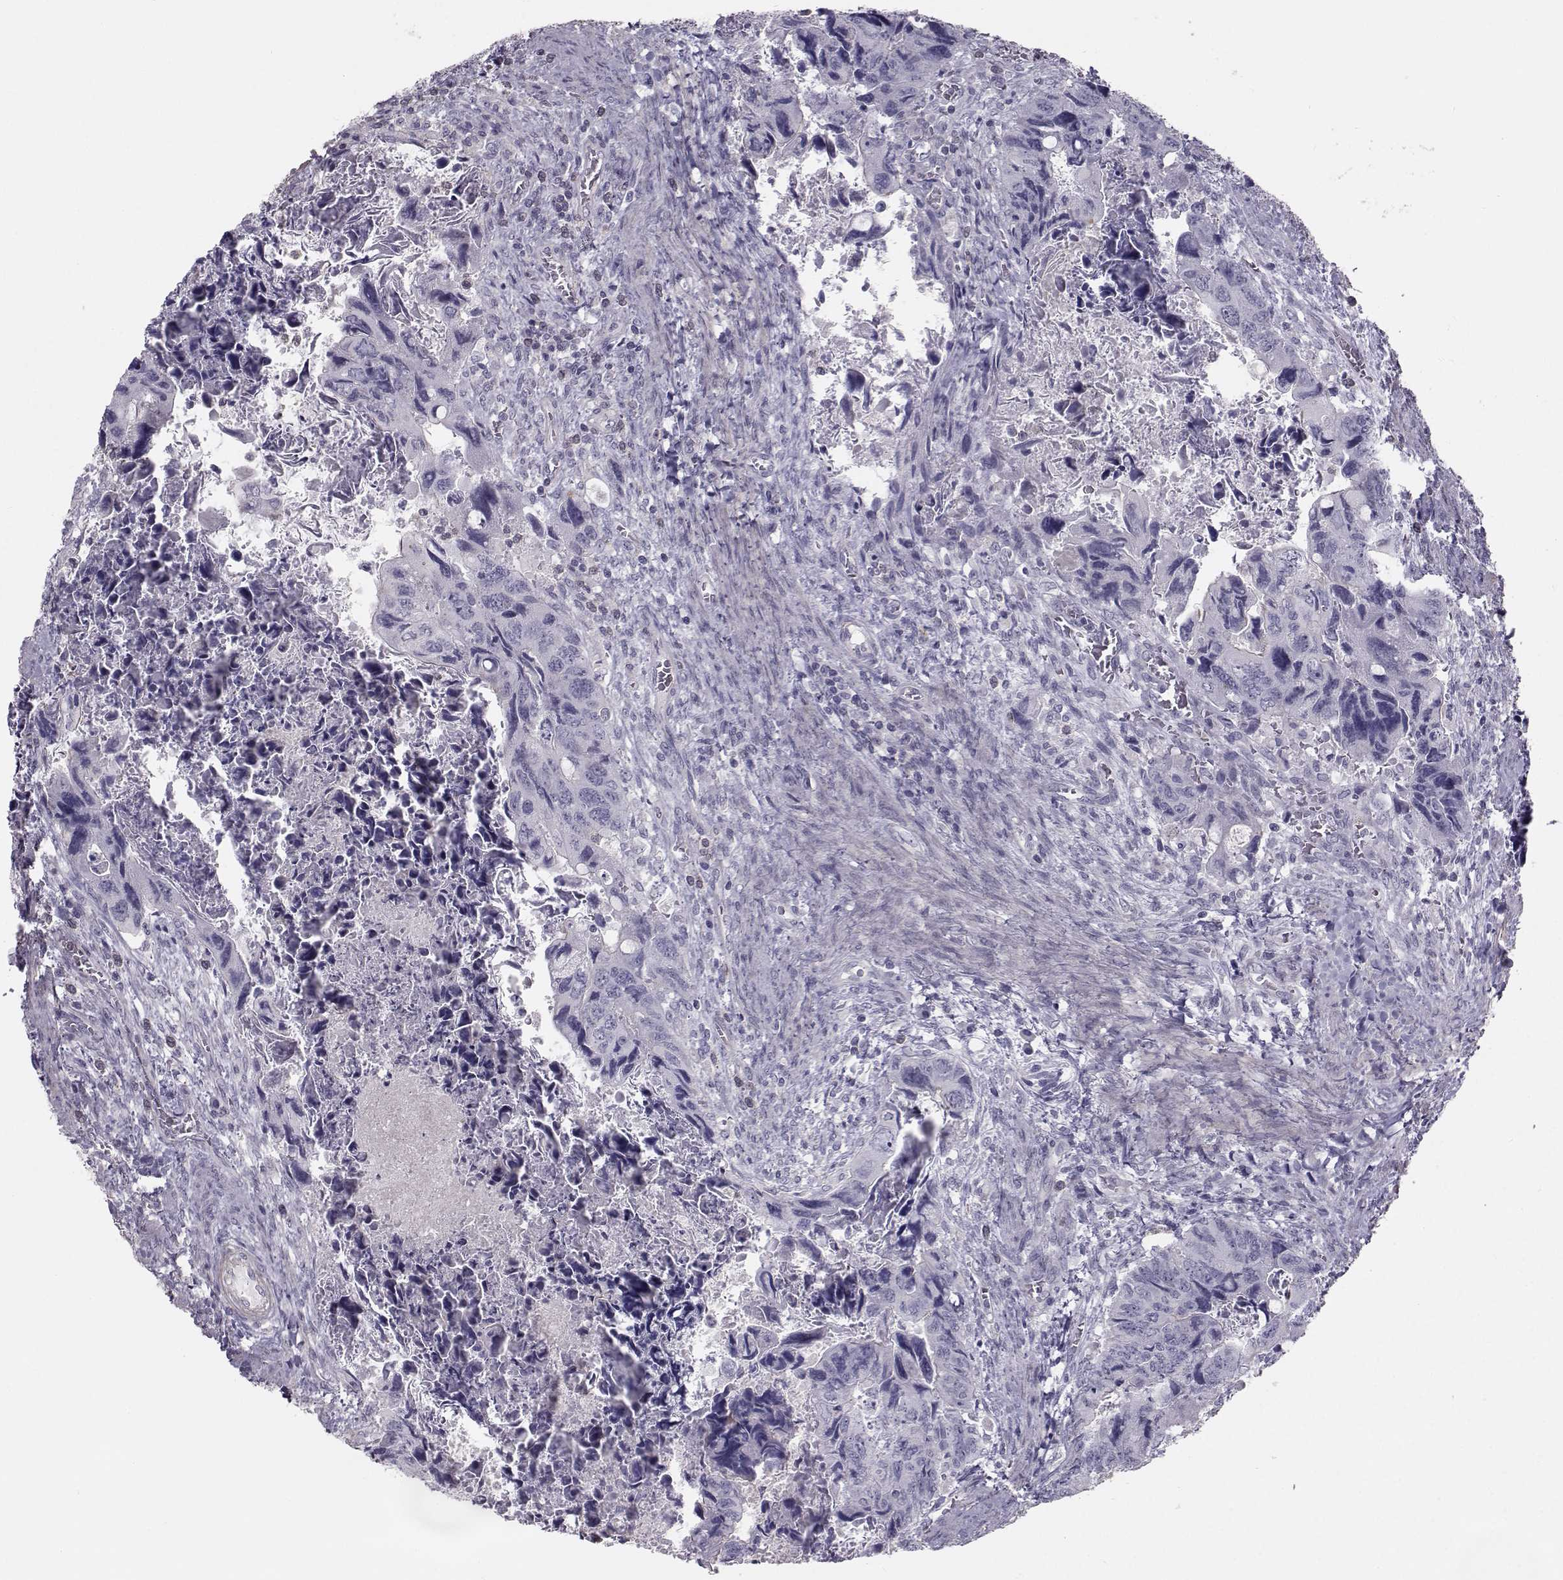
{"staining": {"intensity": "negative", "quantity": "none", "location": "none"}, "tissue": "colorectal cancer", "cell_type": "Tumor cells", "image_type": "cancer", "snomed": [{"axis": "morphology", "description": "Adenocarcinoma, NOS"}, {"axis": "topography", "description": "Rectum"}], "caption": "Tumor cells are negative for brown protein staining in colorectal cancer.", "gene": "GARIN3", "patient": {"sex": "male", "age": 62}}